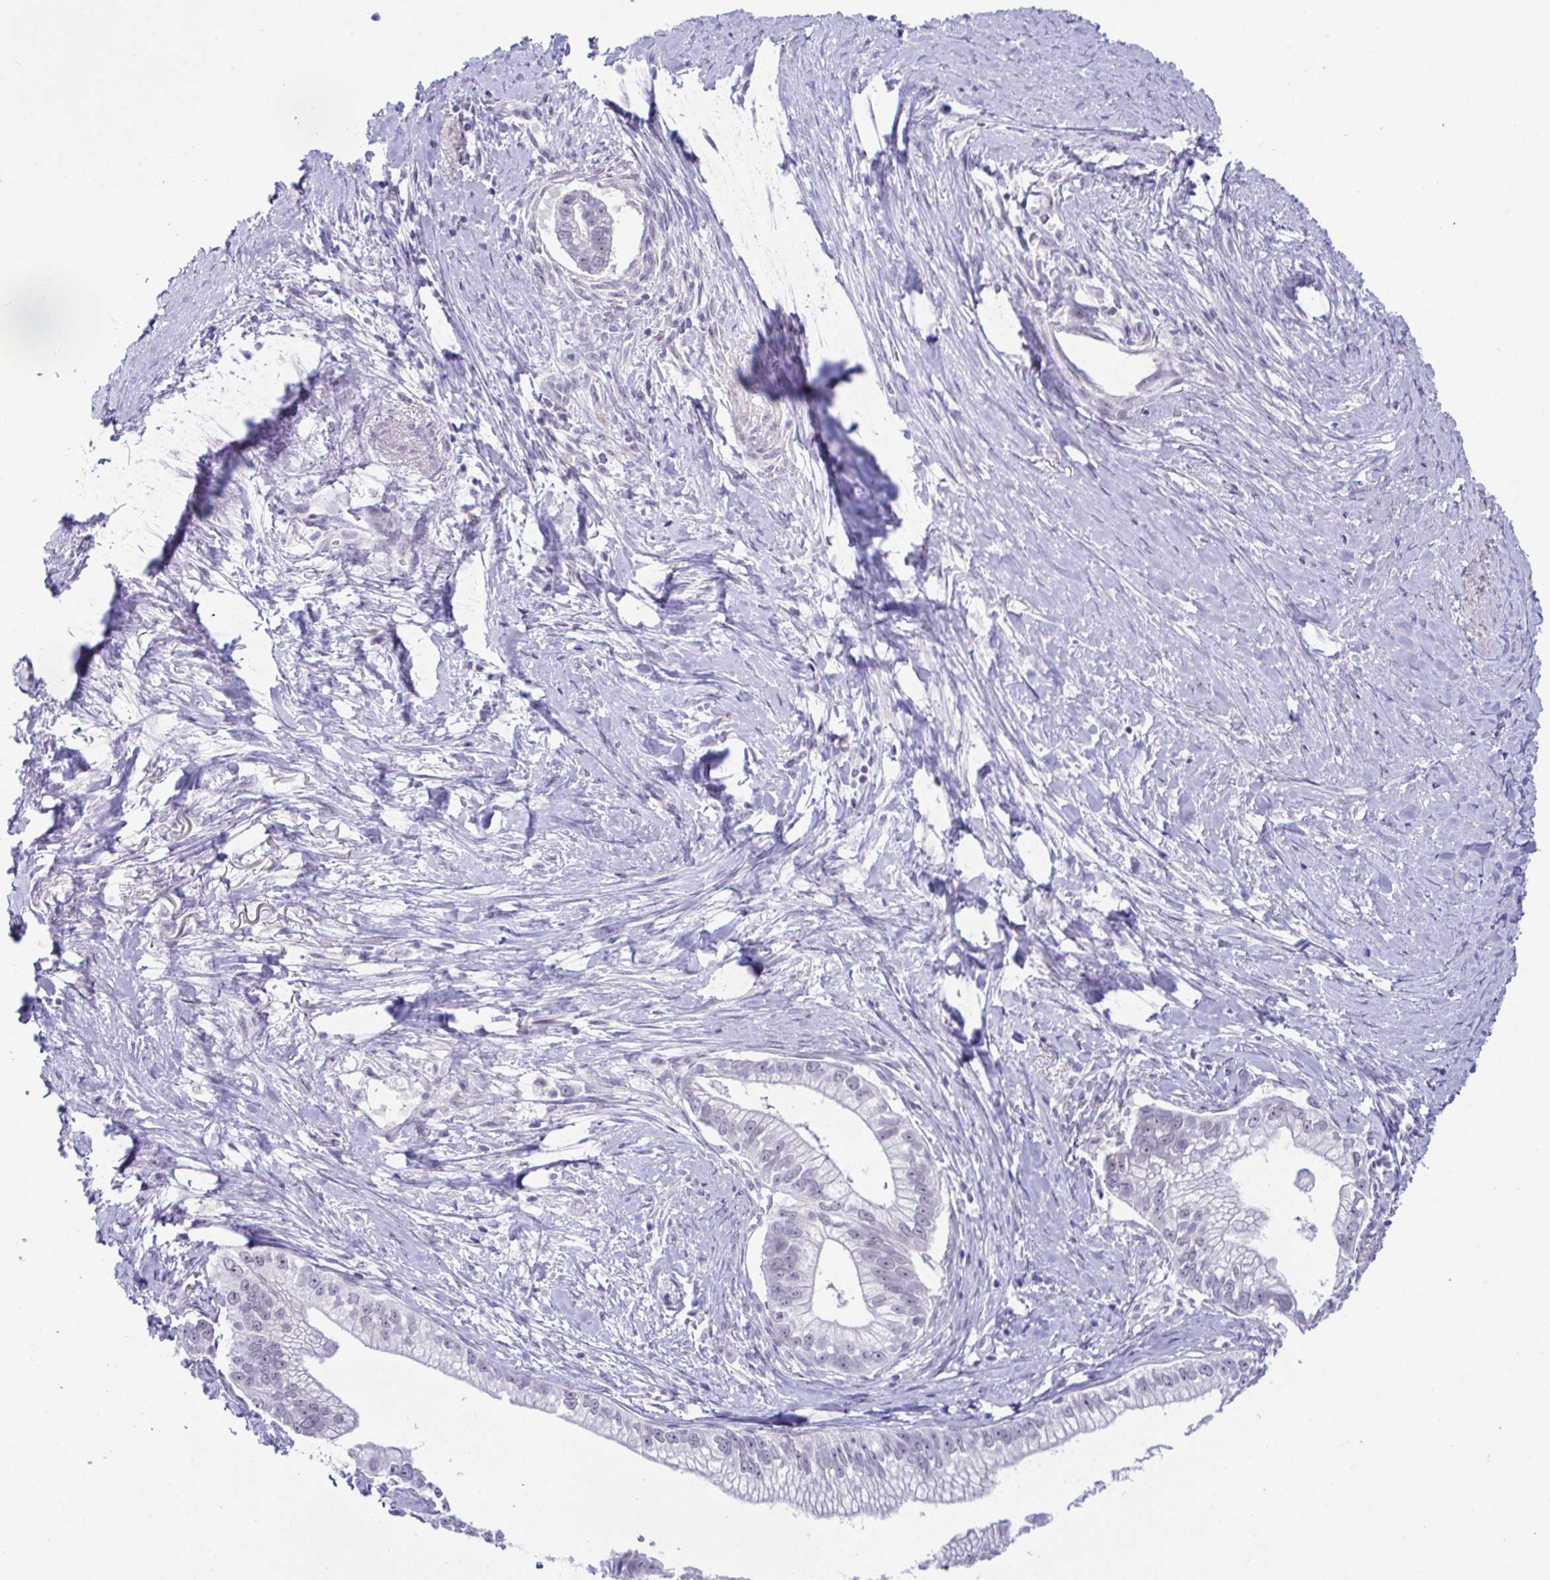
{"staining": {"intensity": "negative", "quantity": "none", "location": "none"}, "tissue": "pancreatic cancer", "cell_type": "Tumor cells", "image_type": "cancer", "snomed": [{"axis": "morphology", "description": "Adenocarcinoma, NOS"}, {"axis": "topography", "description": "Pancreas"}], "caption": "Tumor cells are negative for brown protein staining in pancreatic adenocarcinoma. Brightfield microscopy of immunohistochemistry stained with DAB (3,3'-diaminobenzidine) (brown) and hematoxylin (blue), captured at high magnification.", "gene": "USP35", "patient": {"sex": "male", "age": 70}}